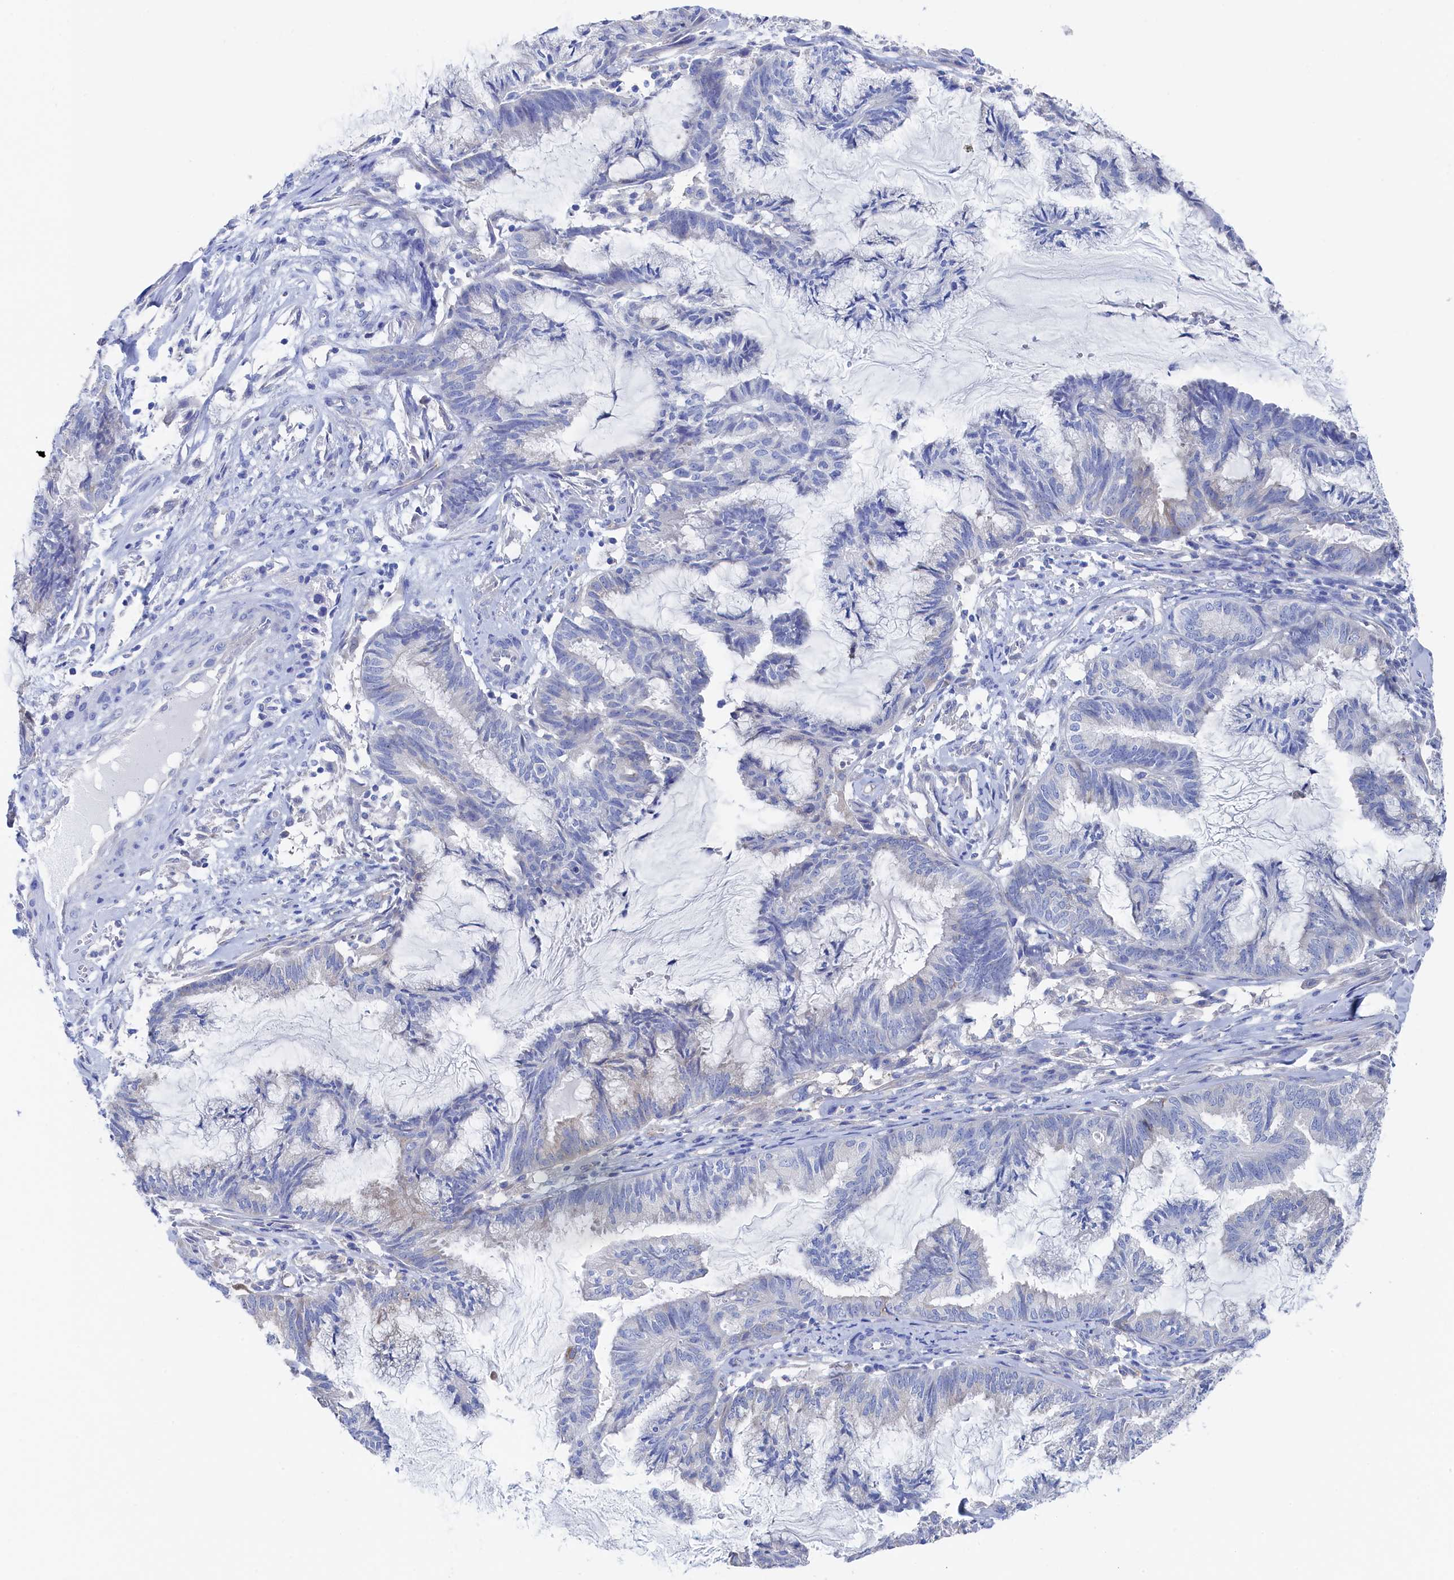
{"staining": {"intensity": "negative", "quantity": "none", "location": "none"}, "tissue": "endometrial cancer", "cell_type": "Tumor cells", "image_type": "cancer", "snomed": [{"axis": "morphology", "description": "Adenocarcinoma, NOS"}, {"axis": "topography", "description": "Endometrium"}], "caption": "Immunohistochemical staining of adenocarcinoma (endometrial) exhibits no significant positivity in tumor cells.", "gene": "TMOD2", "patient": {"sex": "female", "age": 86}}